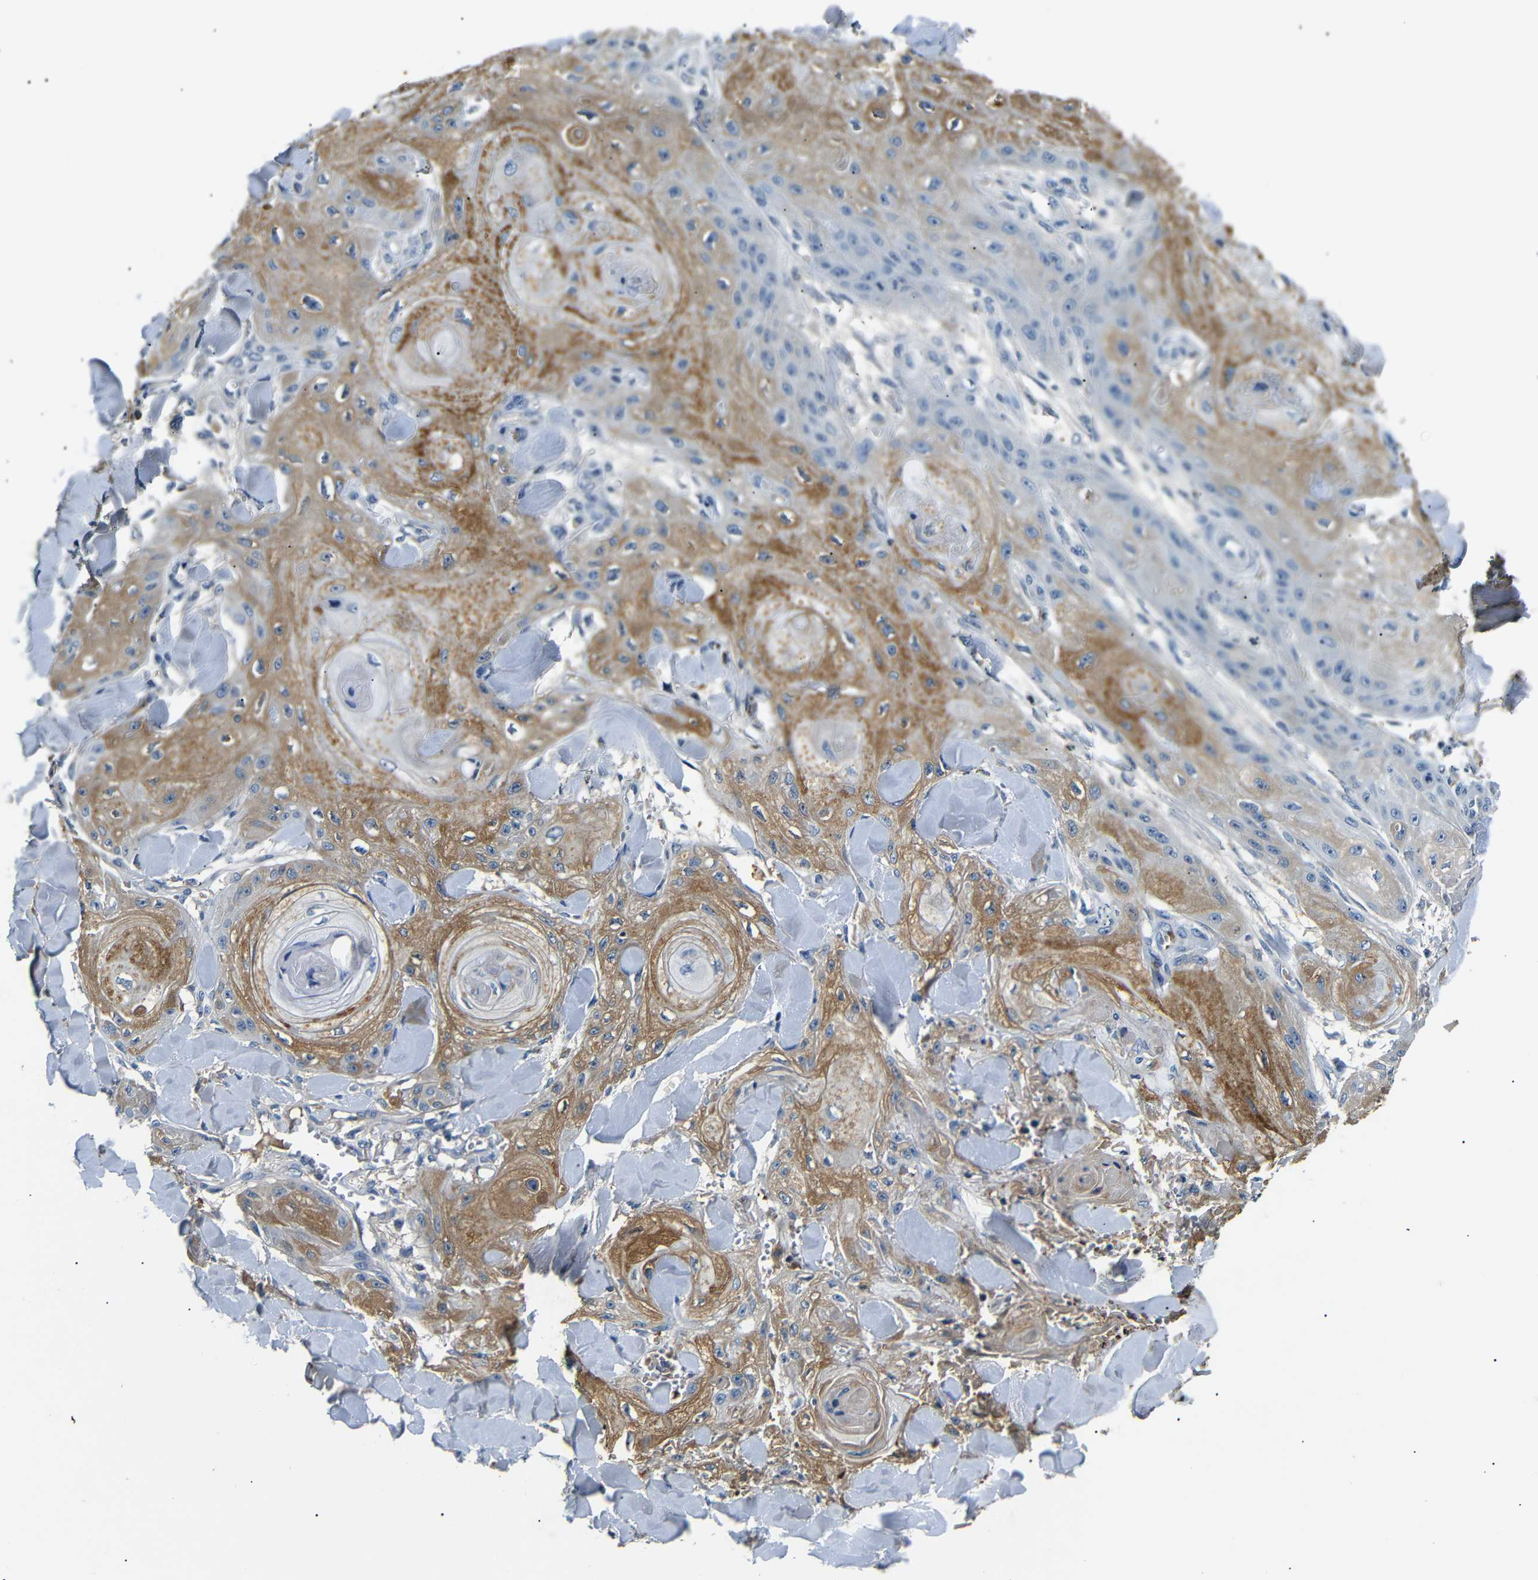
{"staining": {"intensity": "moderate", "quantity": ">75%", "location": "cytoplasmic/membranous"}, "tissue": "skin cancer", "cell_type": "Tumor cells", "image_type": "cancer", "snomed": [{"axis": "morphology", "description": "Squamous cell carcinoma, NOS"}, {"axis": "topography", "description": "Skin"}], "caption": "A brown stain highlights moderate cytoplasmic/membranous staining of a protein in skin squamous cell carcinoma tumor cells. (Brightfield microscopy of DAB IHC at high magnification).", "gene": "LHCGR", "patient": {"sex": "male", "age": 74}}